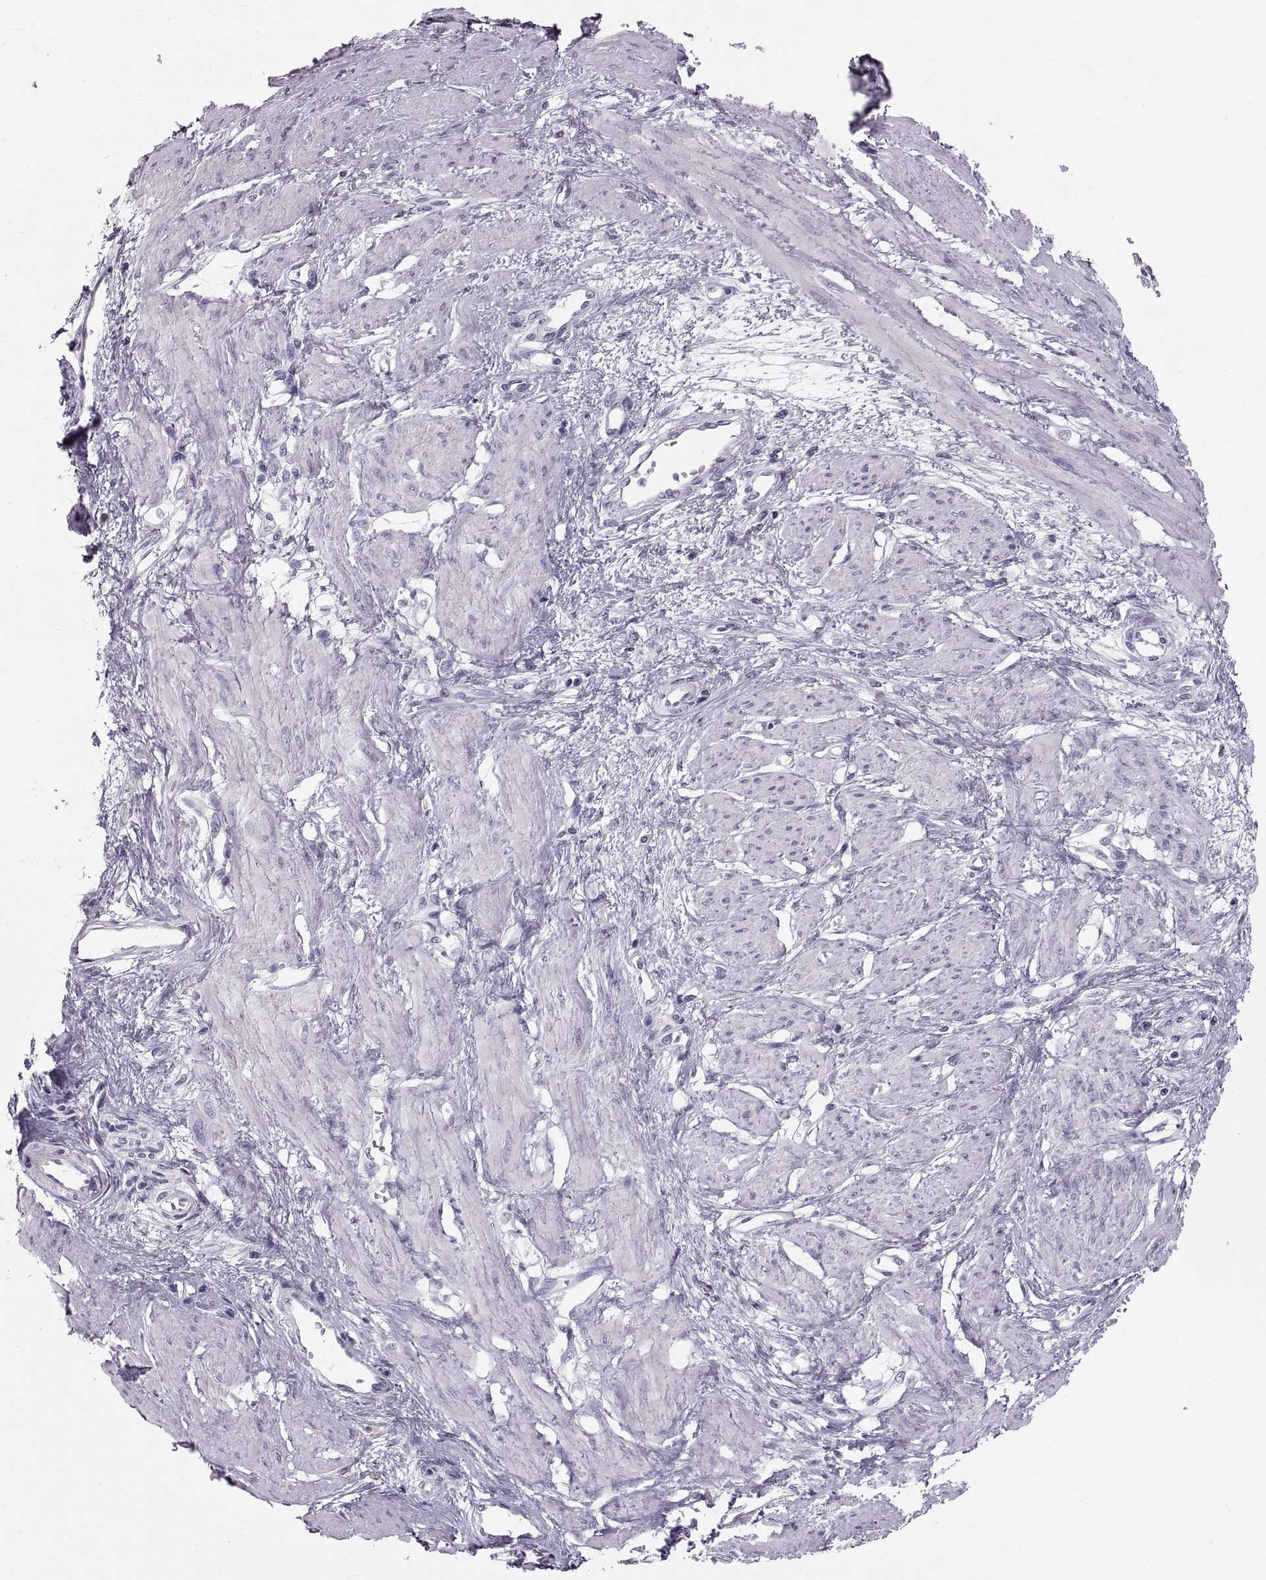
{"staining": {"intensity": "negative", "quantity": "none", "location": "none"}, "tissue": "smooth muscle", "cell_type": "Smooth muscle cells", "image_type": "normal", "snomed": [{"axis": "morphology", "description": "Normal tissue, NOS"}, {"axis": "topography", "description": "Smooth muscle"}, {"axis": "topography", "description": "Uterus"}], "caption": "IHC image of benign smooth muscle stained for a protein (brown), which demonstrates no expression in smooth muscle cells.", "gene": "WBP2NL", "patient": {"sex": "female", "age": 39}}